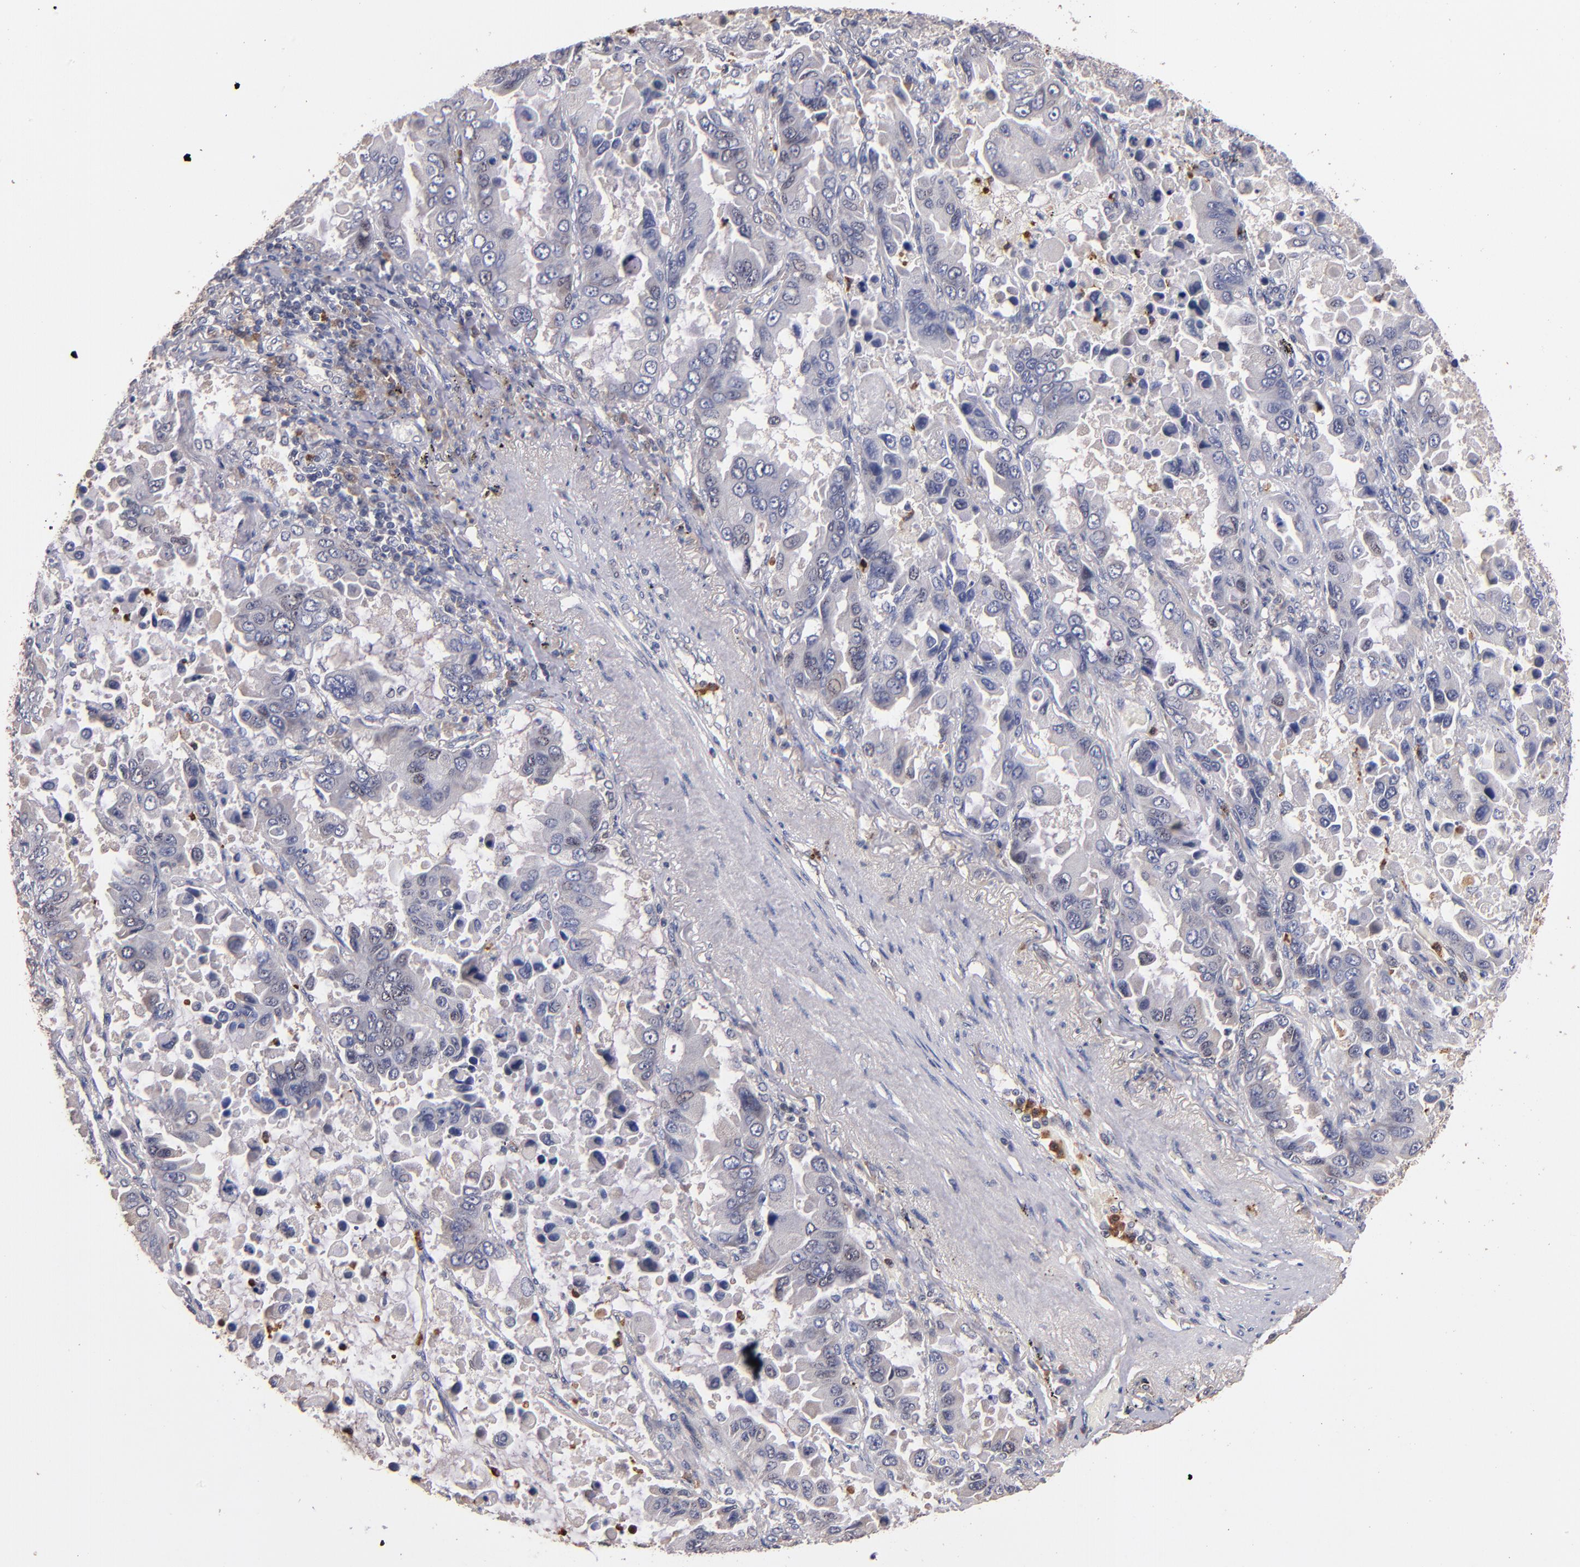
{"staining": {"intensity": "negative", "quantity": "none", "location": "none"}, "tissue": "lung cancer", "cell_type": "Tumor cells", "image_type": "cancer", "snomed": [{"axis": "morphology", "description": "Adenocarcinoma, NOS"}, {"axis": "topography", "description": "Lung"}], "caption": "IHC image of lung cancer (adenocarcinoma) stained for a protein (brown), which exhibits no positivity in tumor cells. (Stains: DAB immunohistochemistry (IHC) with hematoxylin counter stain, Microscopy: brightfield microscopy at high magnification).", "gene": "TTLL12", "patient": {"sex": "male", "age": 64}}